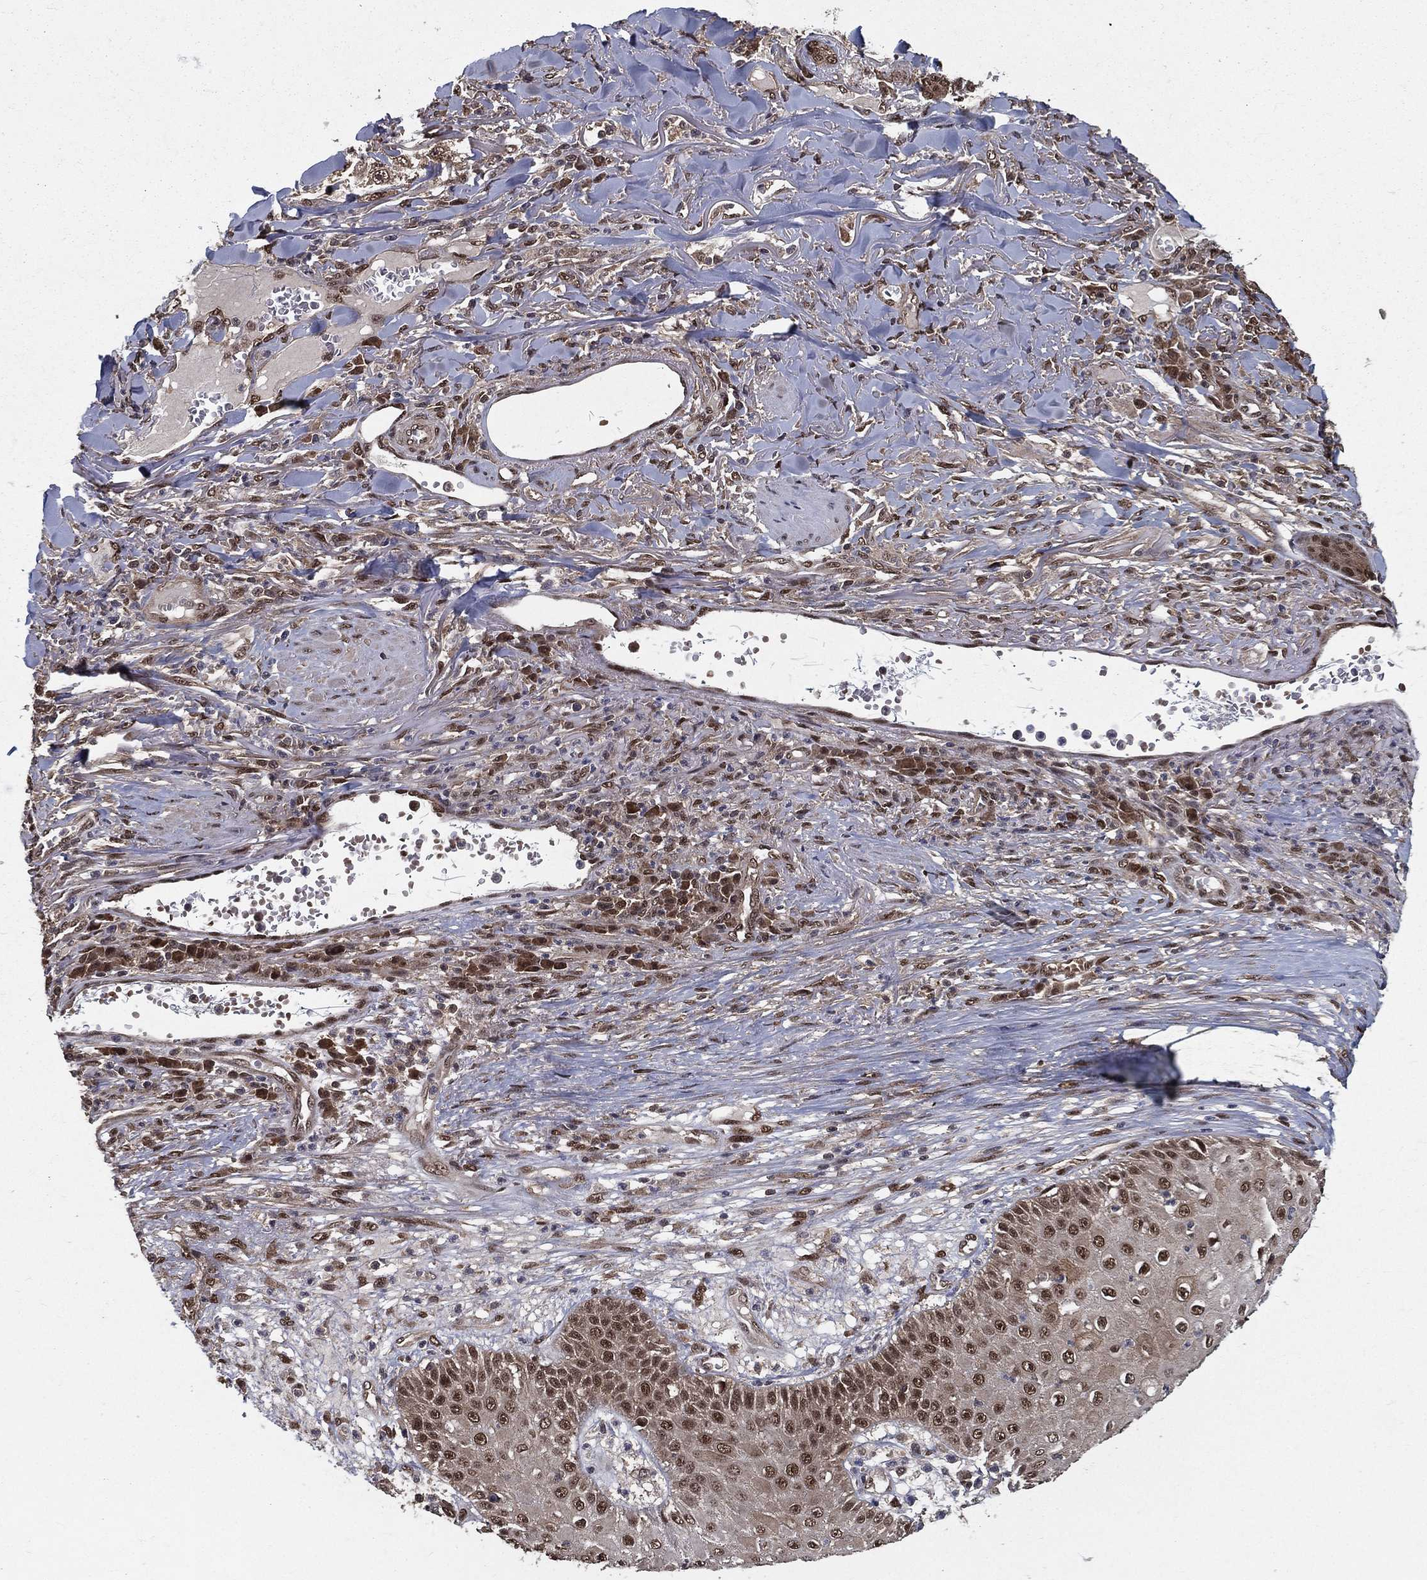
{"staining": {"intensity": "moderate", "quantity": ">75%", "location": "cytoplasmic/membranous,nuclear"}, "tissue": "skin cancer", "cell_type": "Tumor cells", "image_type": "cancer", "snomed": [{"axis": "morphology", "description": "Squamous cell carcinoma, NOS"}, {"axis": "topography", "description": "Skin"}], "caption": "There is medium levels of moderate cytoplasmic/membranous and nuclear expression in tumor cells of skin cancer, as demonstrated by immunohistochemical staining (brown color).", "gene": "CARM1", "patient": {"sex": "male", "age": 82}}